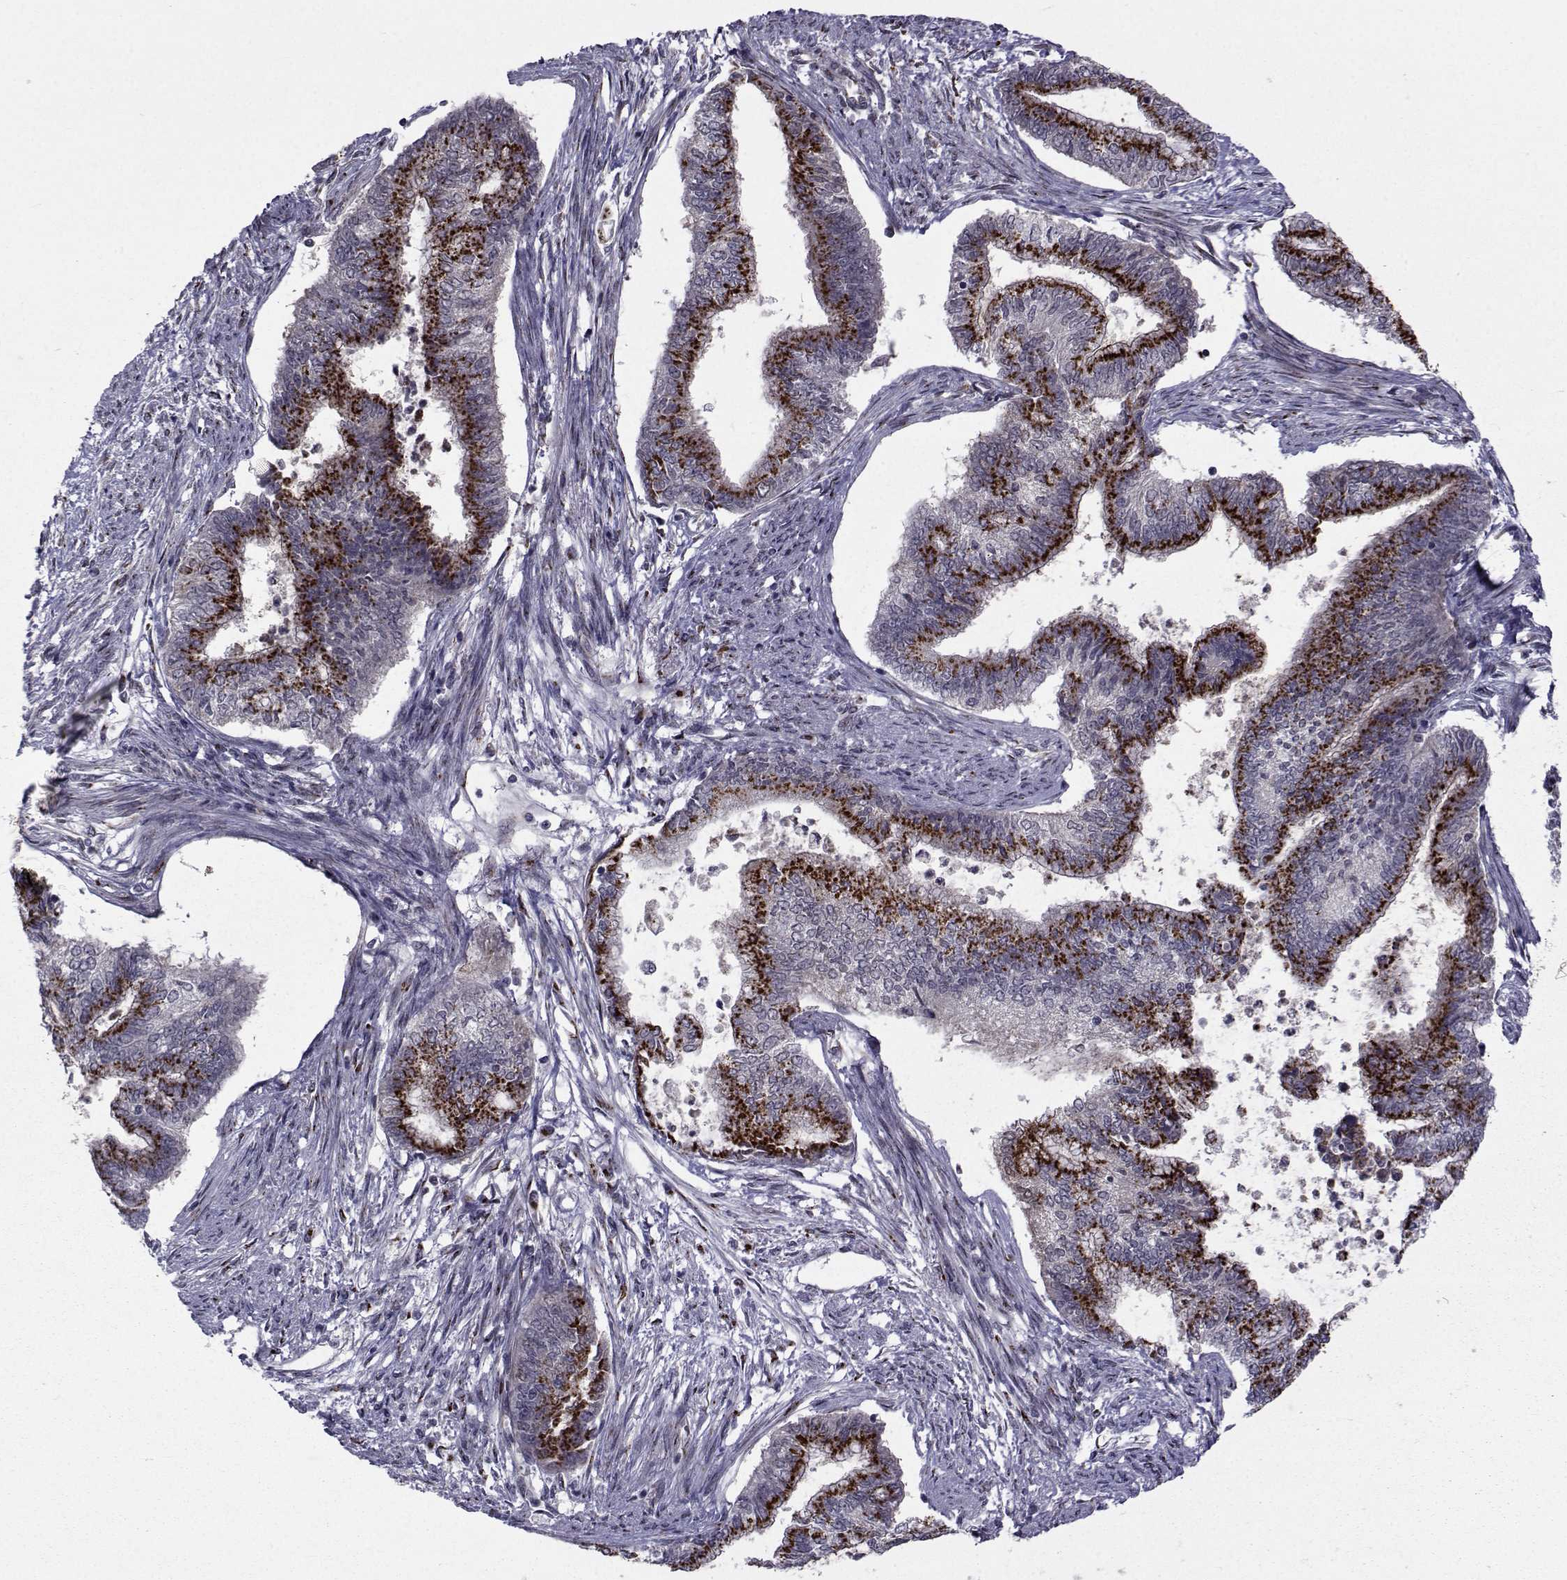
{"staining": {"intensity": "strong", "quantity": "25%-75%", "location": "cytoplasmic/membranous"}, "tissue": "endometrial cancer", "cell_type": "Tumor cells", "image_type": "cancer", "snomed": [{"axis": "morphology", "description": "Adenocarcinoma, NOS"}, {"axis": "topography", "description": "Endometrium"}], "caption": "High-magnification brightfield microscopy of endometrial adenocarcinoma stained with DAB (3,3'-diaminobenzidine) (brown) and counterstained with hematoxylin (blue). tumor cells exhibit strong cytoplasmic/membranous staining is appreciated in approximately25%-75% of cells.", "gene": "ATP6V1C2", "patient": {"sex": "female", "age": 65}}